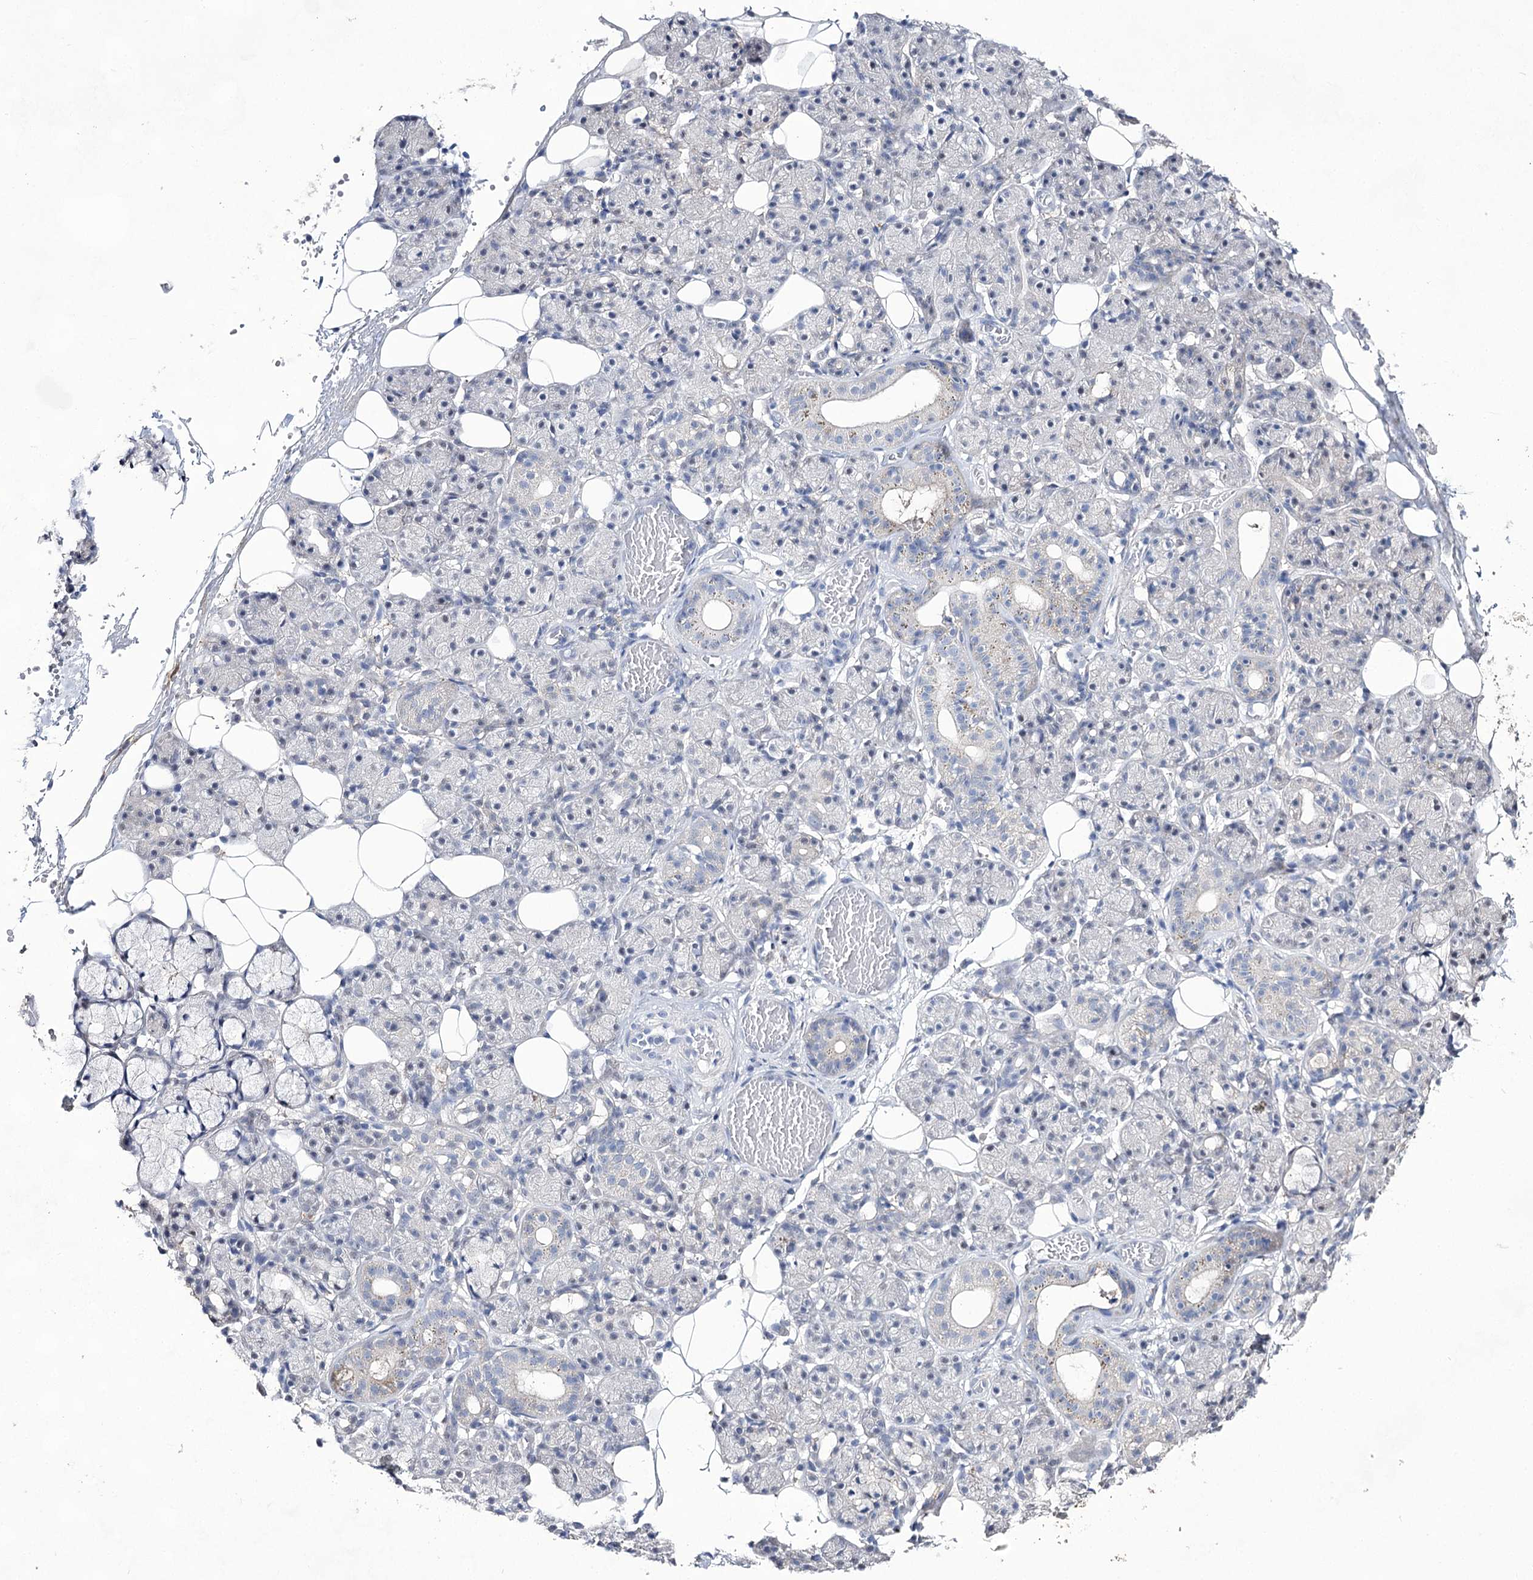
{"staining": {"intensity": "negative", "quantity": "none", "location": "none"}, "tissue": "salivary gland", "cell_type": "Glandular cells", "image_type": "normal", "snomed": [{"axis": "morphology", "description": "Normal tissue, NOS"}, {"axis": "topography", "description": "Salivary gland"}], "caption": "This micrograph is of unremarkable salivary gland stained with IHC to label a protein in brown with the nuclei are counter-stained blue. There is no positivity in glandular cells.", "gene": "UGDH", "patient": {"sex": "male", "age": 63}}